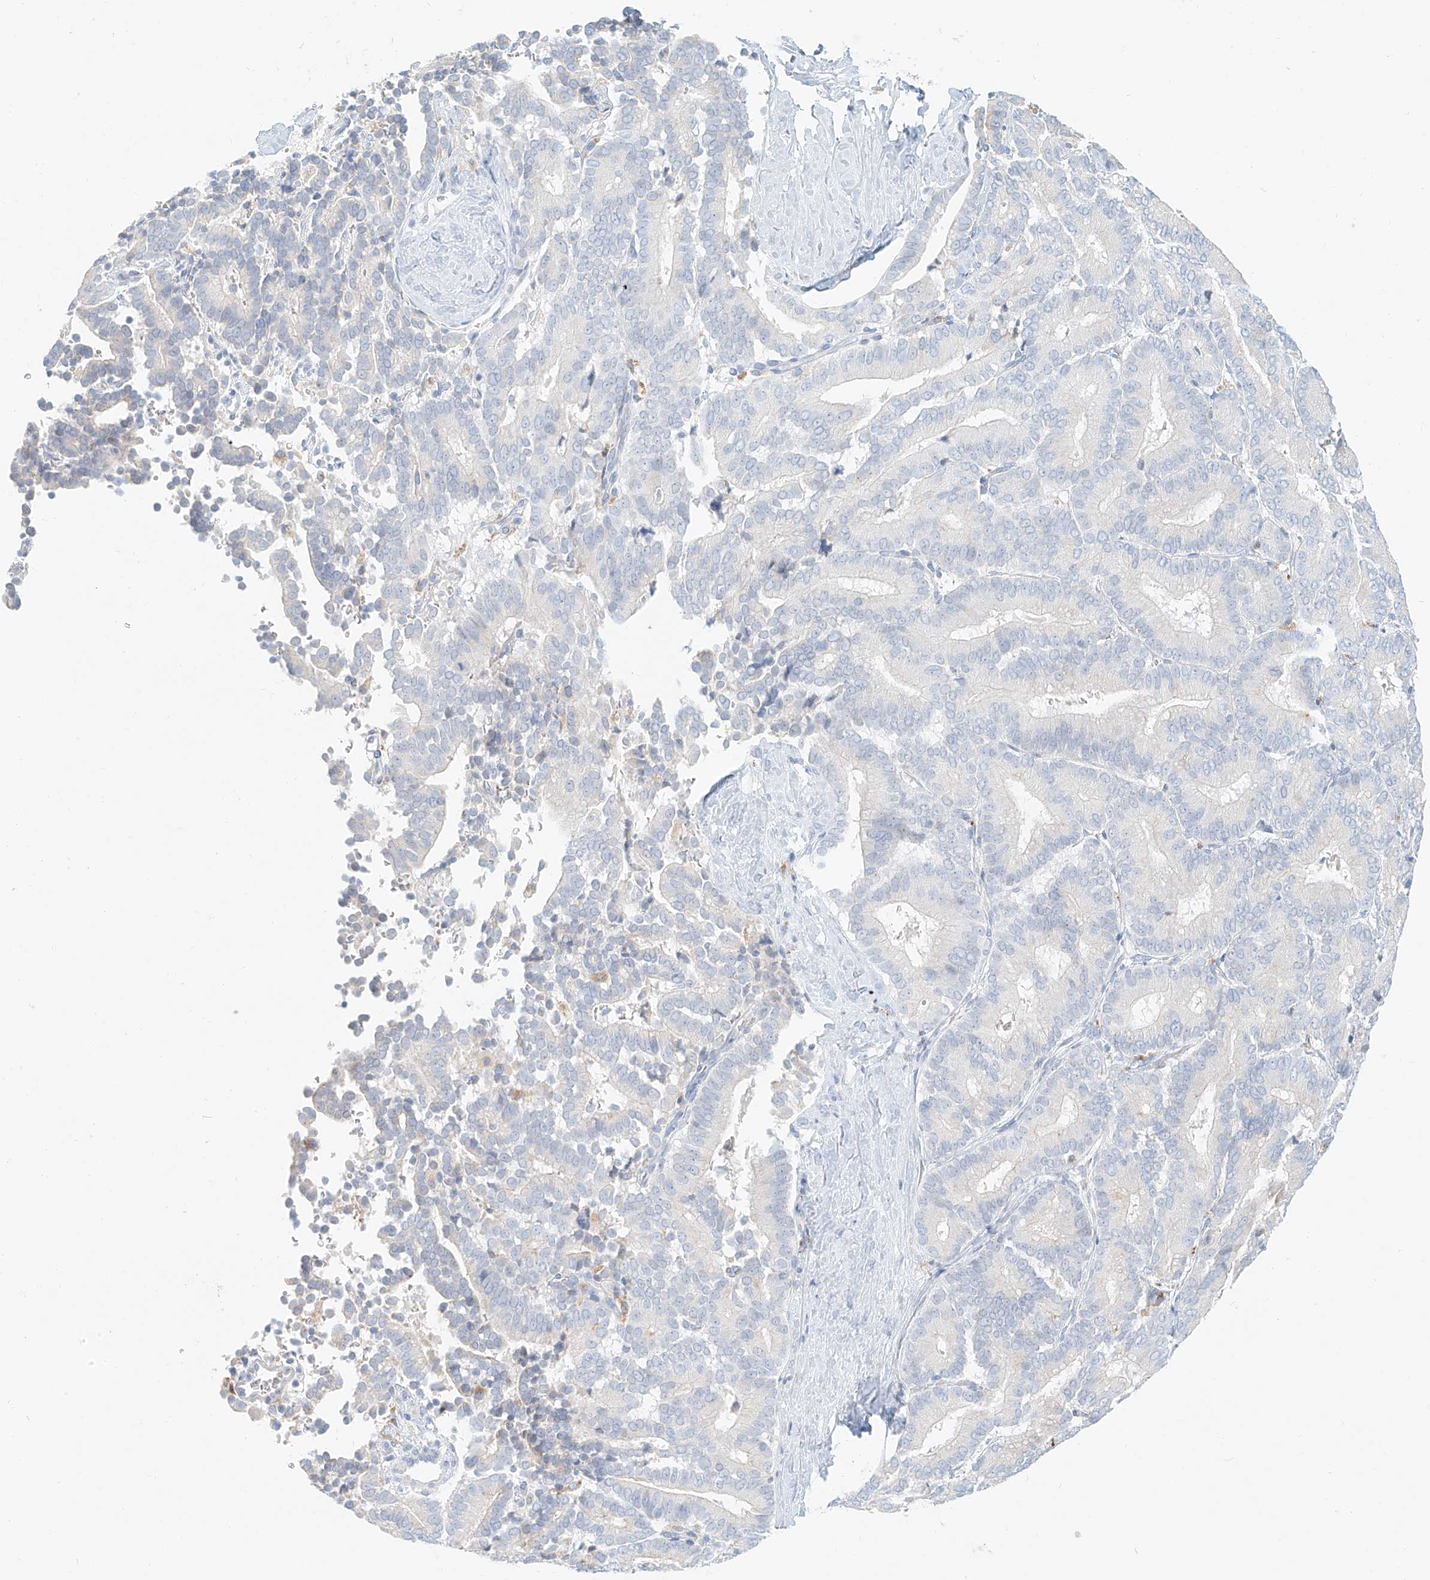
{"staining": {"intensity": "negative", "quantity": "none", "location": "none"}, "tissue": "liver cancer", "cell_type": "Tumor cells", "image_type": "cancer", "snomed": [{"axis": "morphology", "description": "Cholangiocarcinoma"}, {"axis": "topography", "description": "Liver"}], "caption": "The micrograph shows no significant staining in tumor cells of cholangiocarcinoma (liver).", "gene": "PGC", "patient": {"sex": "female", "age": 75}}